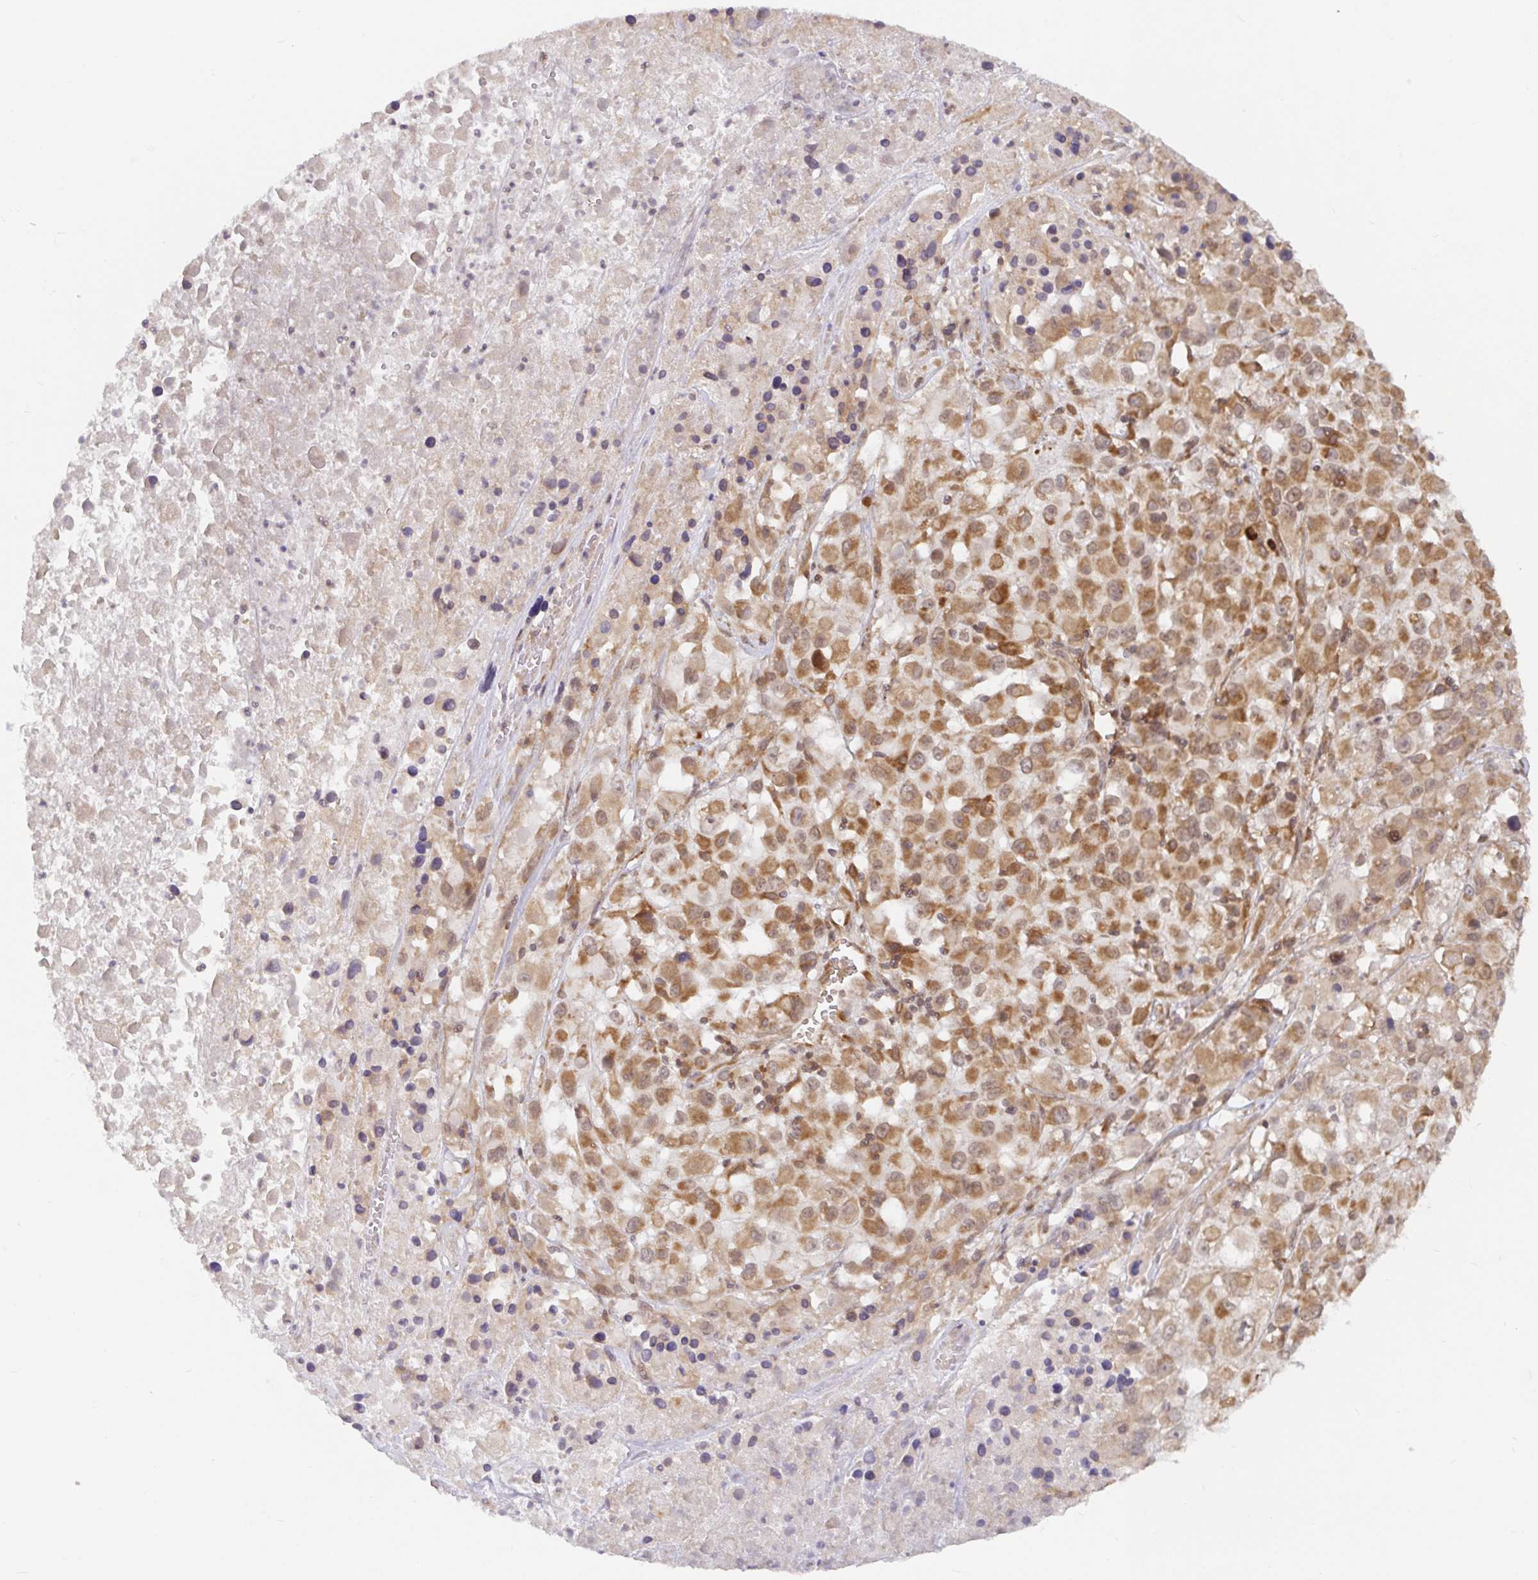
{"staining": {"intensity": "moderate", "quantity": ">75%", "location": "cytoplasmic/membranous"}, "tissue": "melanoma", "cell_type": "Tumor cells", "image_type": "cancer", "snomed": [{"axis": "morphology", "description": "Malignant melanoma, Metastatic site"}, {"axis": "topography", "description": "Soft tissue"}], "caption": "Protein expression analysis of melanoma reveals moderate cytoplasmic/membranous positivity in about >75% of tumor cells.", "gene": "ALG1", "patient": {"sex": "male", "age": 50}}